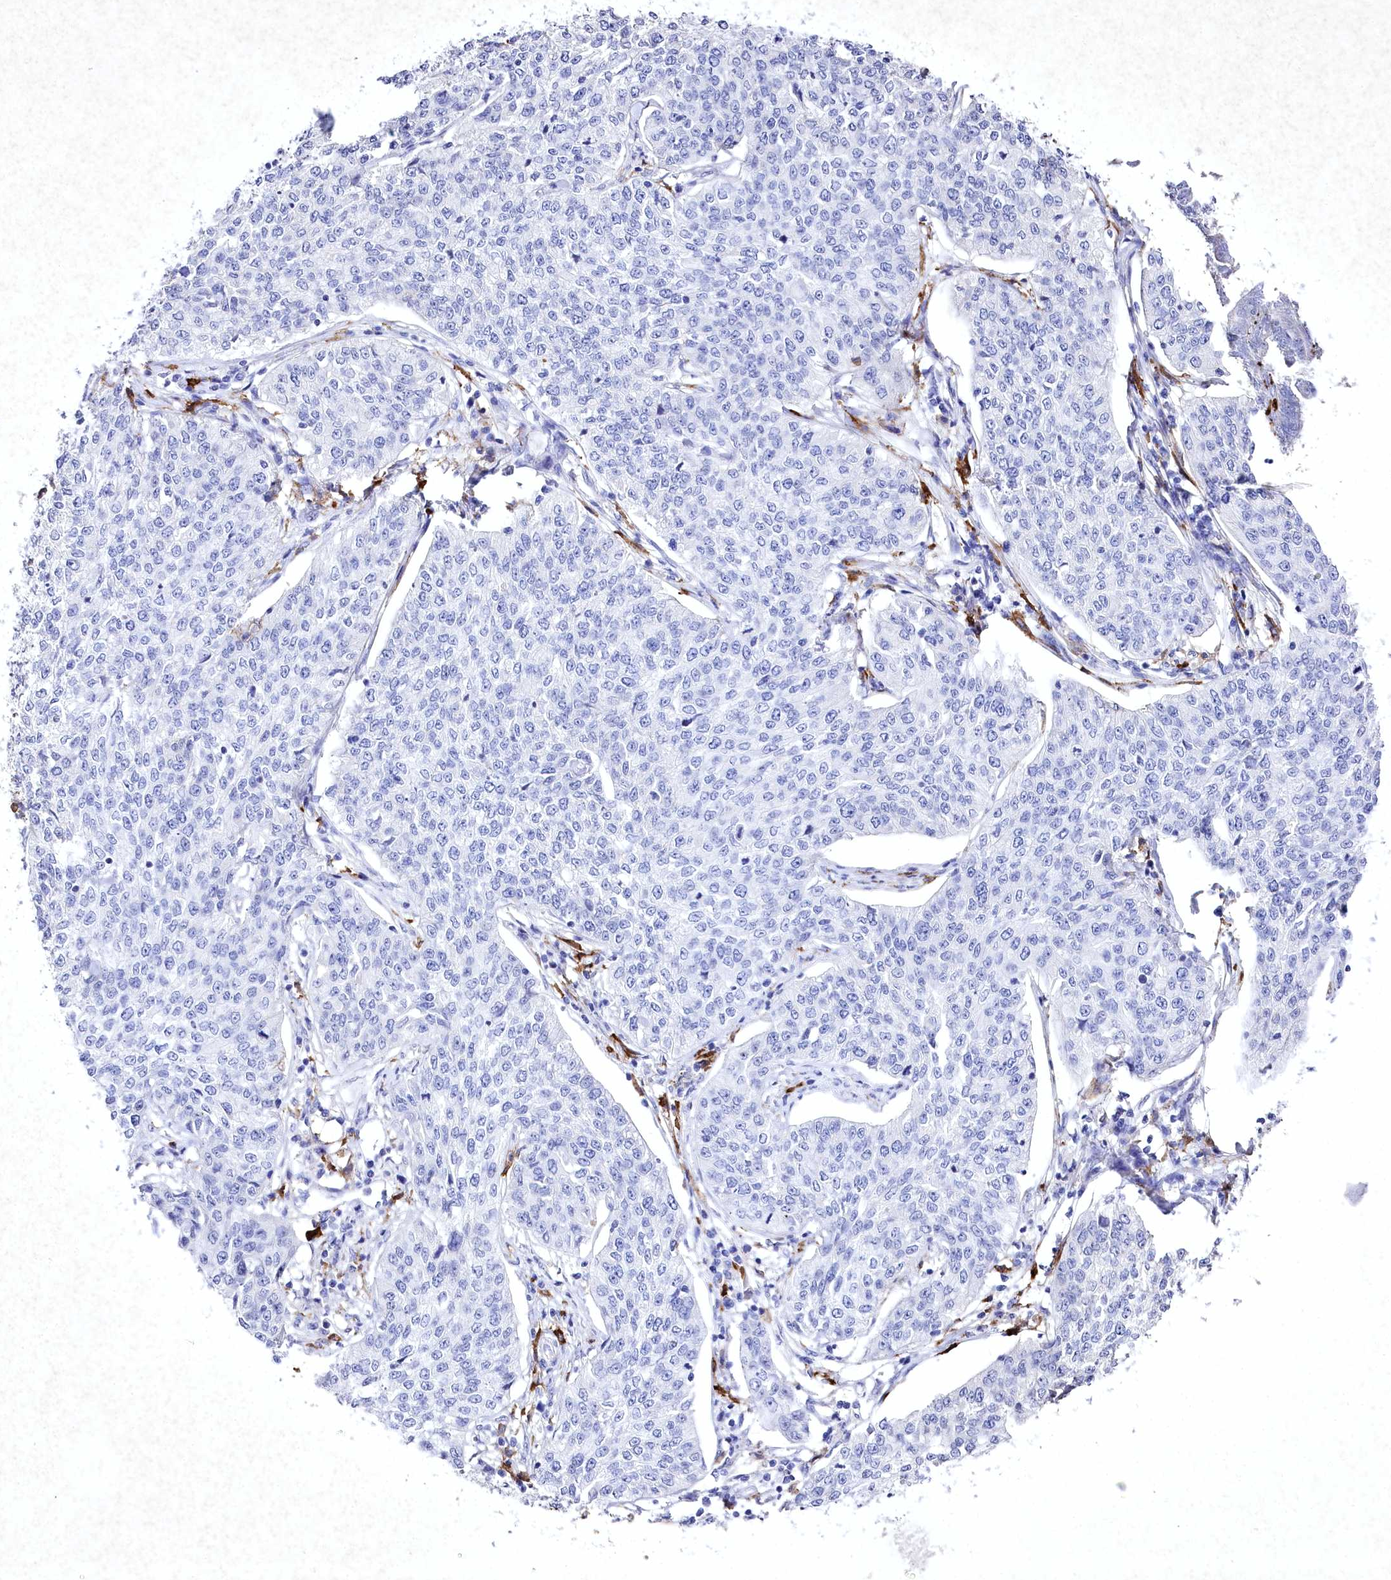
{"staining": {"intensity": "negative", "quantity": "none", "location": "none"}, "tissue": "cervical cancer", "cell_type": "Tumor cells", "image_type": "cancer", "snomed": [{"axis": "morphology", "description": "Squamous cell carcinoma, NOS"}, {"axis": "topography", "description": "Cervix"}], "caption": "This photomicrograph is of squamous cell carcinoma (cervical) stained with immunohistochemistry (IHC) to label a protein in brown with the nuclei are counter-stained blue. There is no staining in tumor cells.", "gene": "CLEC4M", "patient": {"sex": "female", "age": 35}}